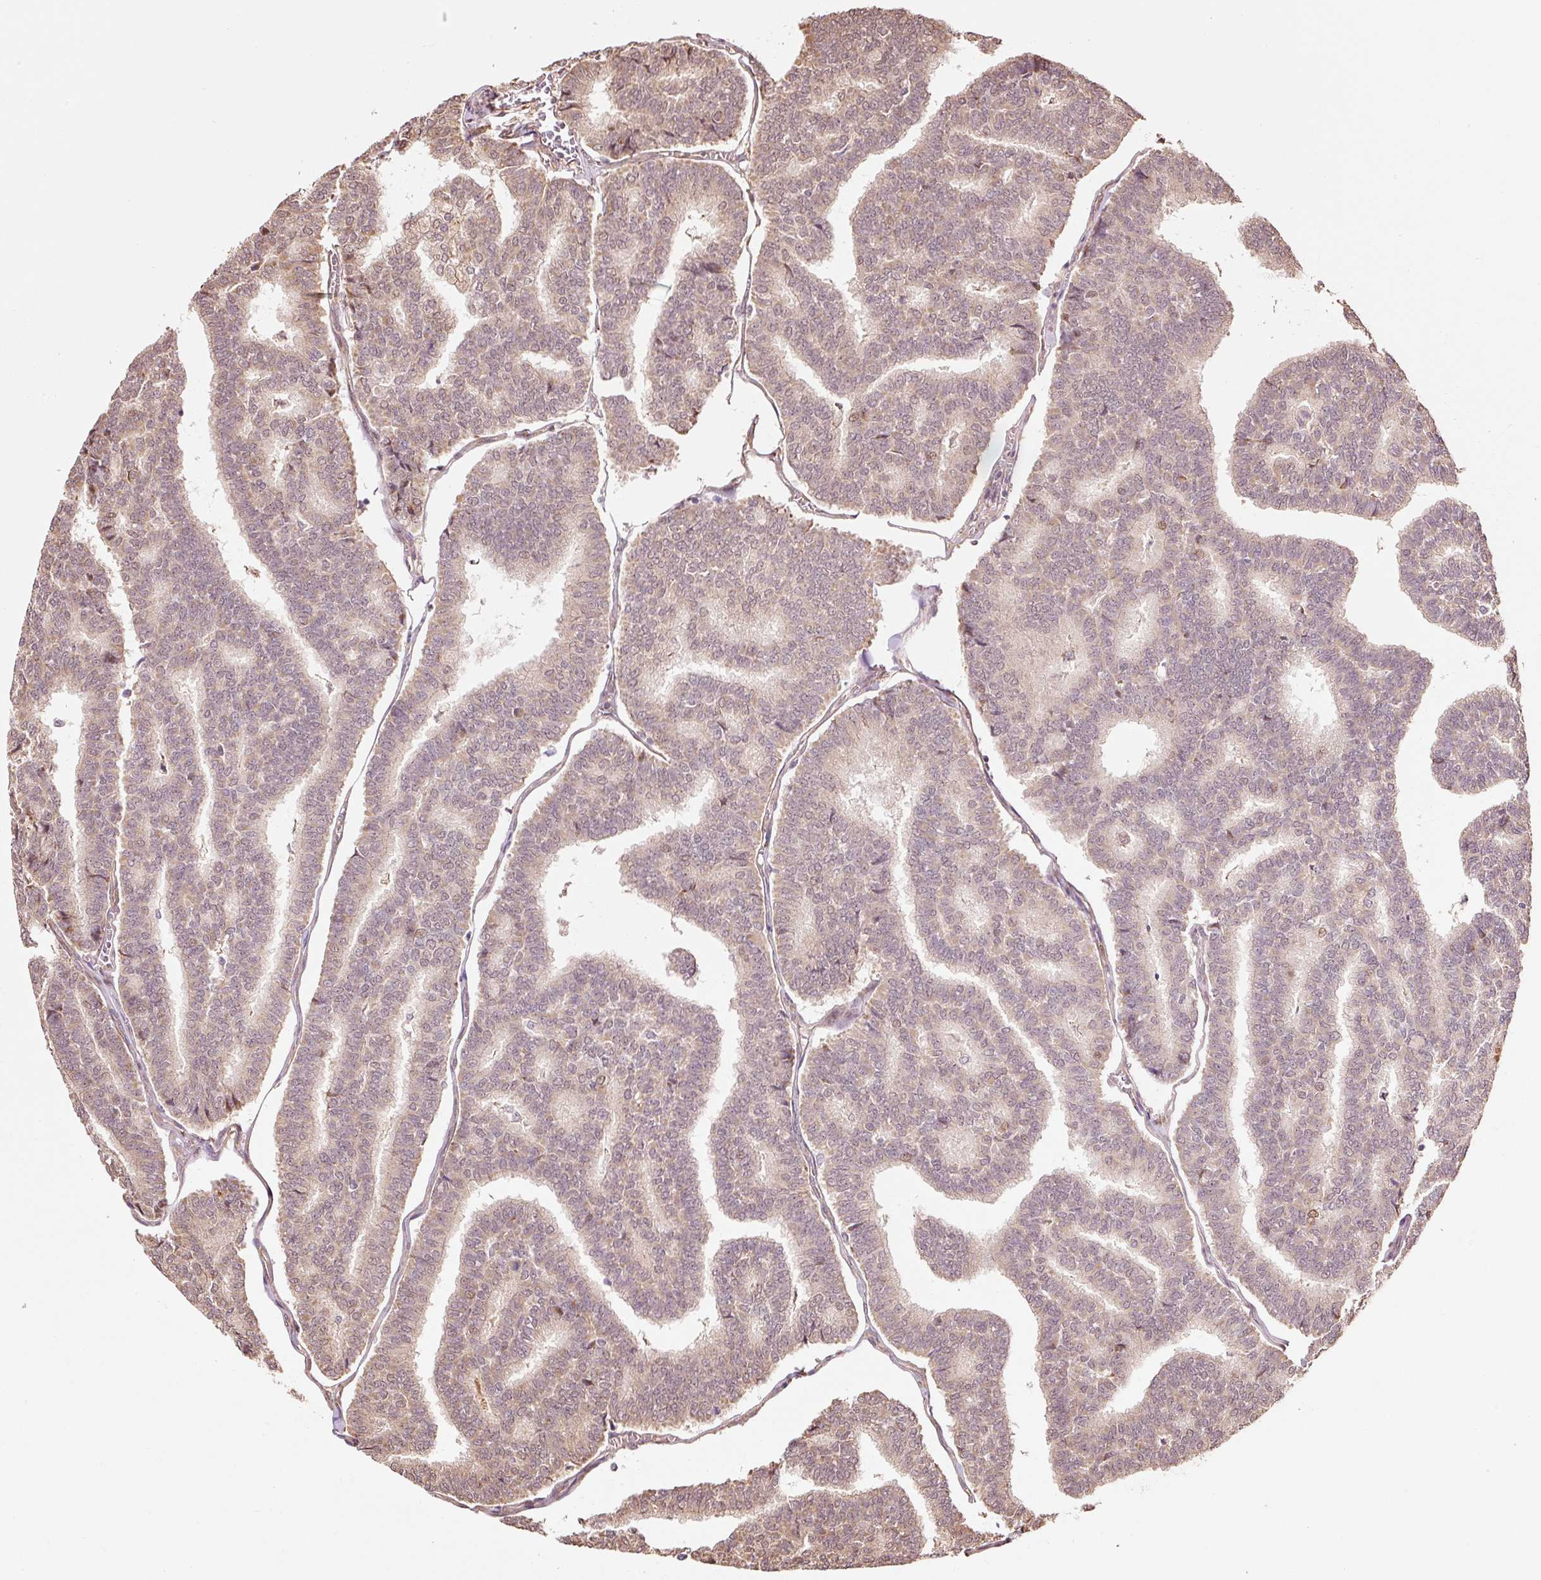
{"staining": {"intensity": "weak", "quantity": "25%-75%", "location": "cytoplasmic/membranous"}, "tissue": "thyroid cancer", "cell_type": "Tumor cells", "image_type": "cancer", "snomed": [{"axis": "morphology", "description": "Papillary adenocarcinoma, NOS"}, {"axis": "topography", "description": "Thyroid gland"}], "caption": "A histopathology image showing weak cytoplasmic/membranous positivity in about 25%-75% of tumor cells in thyroid cancer, as visualized by brown immunohistochemical staining.", "gene": "ETF1", "patient": {"sex": "female", "age": 35}}